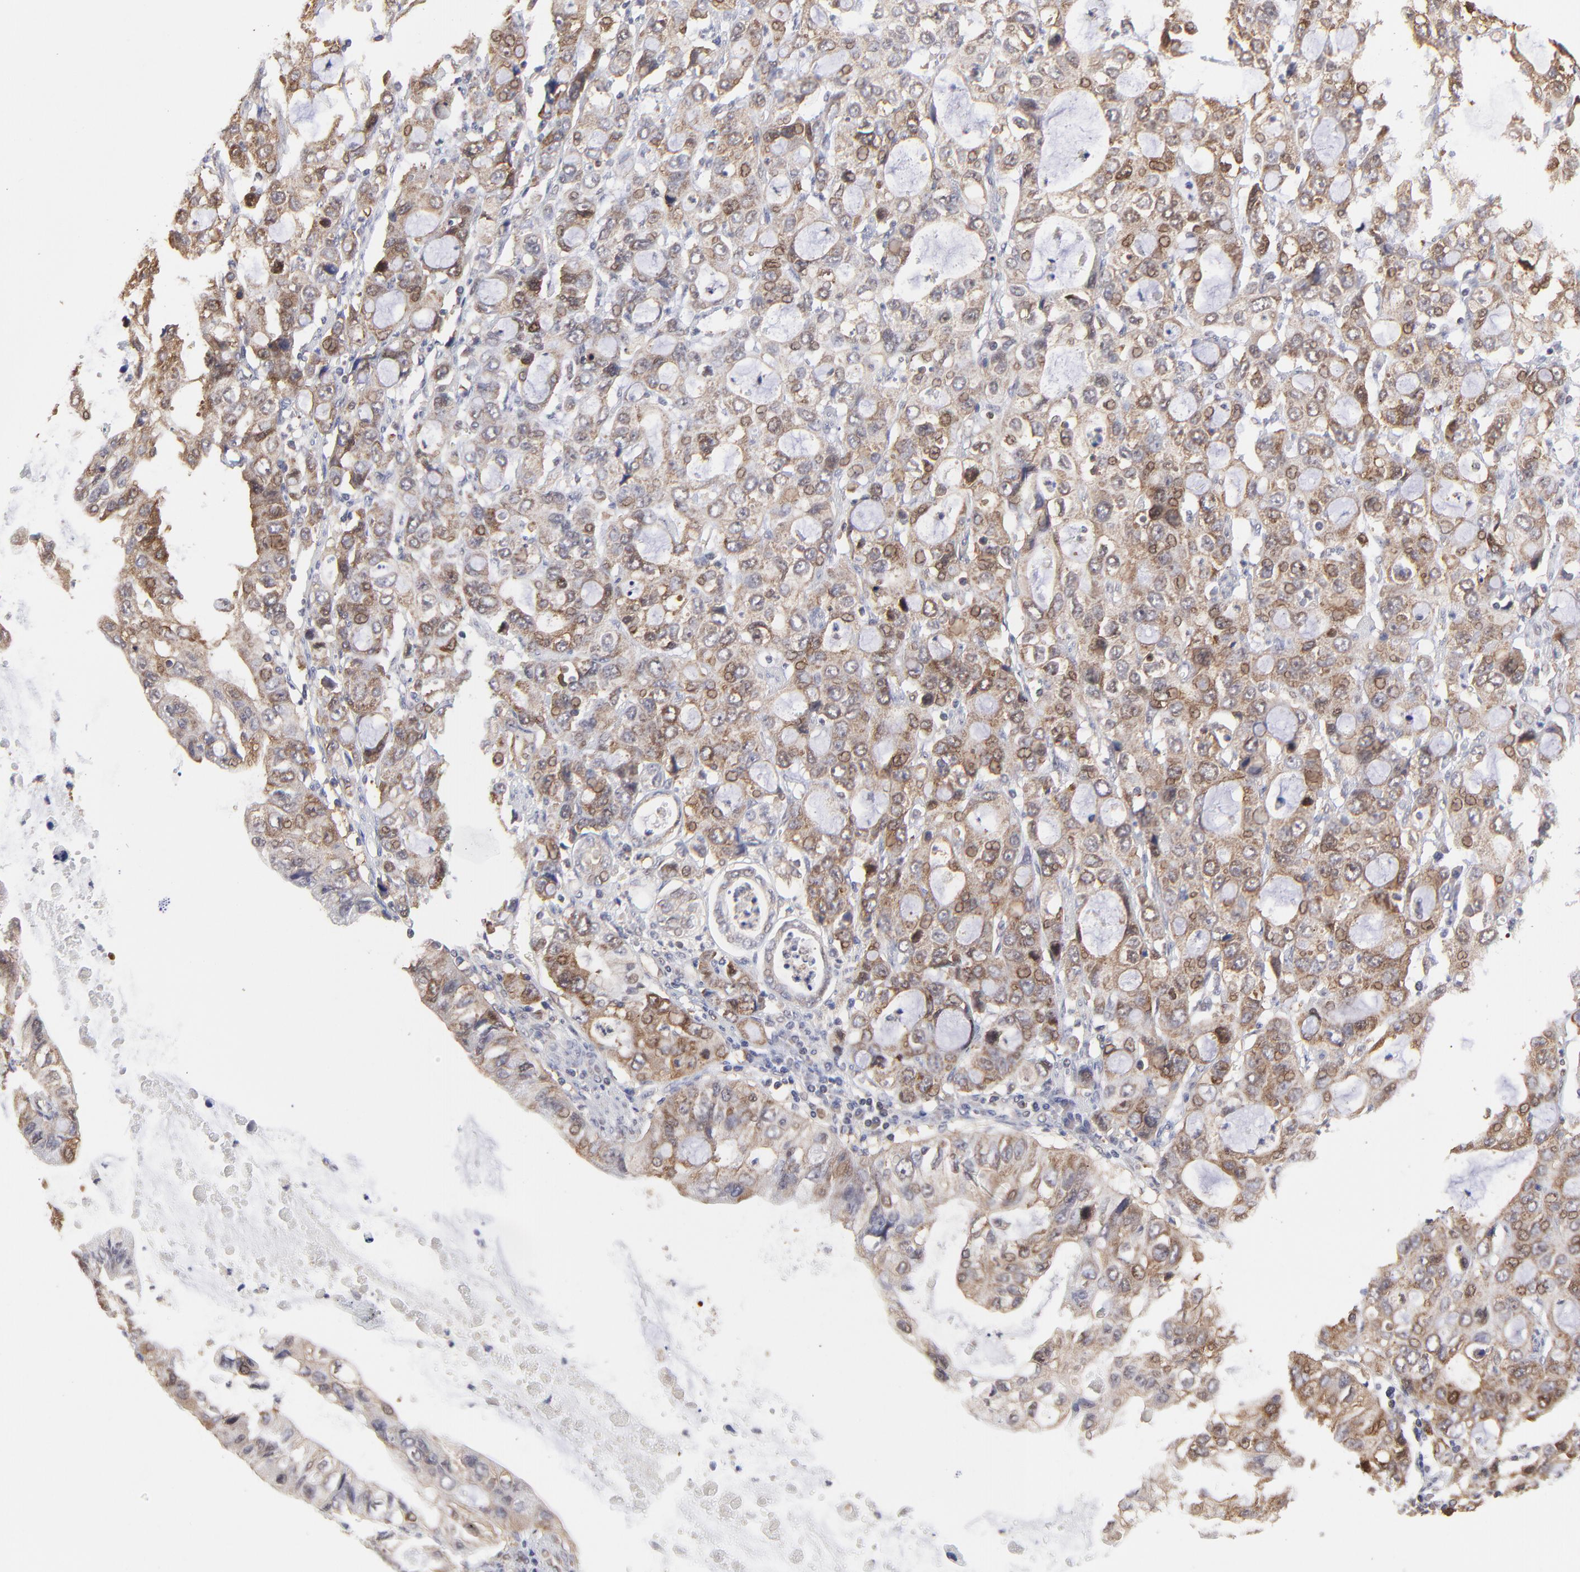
{"staining": {"intensity": "moderate", "quantity": ">75%", "location": "cytoplasmic/membranous"}, "tissue": "stomach cancer", "cell_type": "Tumor cells", "image_type": "cancer", "snomed": [{"axis": "morphology", "description": "Adenocarcinoma, NOS"}, {"axis": "topography", "description": "Stomach, upper"}], "caption": "Human stomach adenocarcinoma stained for a protein (brown) reveals moderate cytoplasmic/membranous positive expression in approximately >75% of tumor cells.", "gene": "GART", "patient": {"sex": "female", "age": 52}}